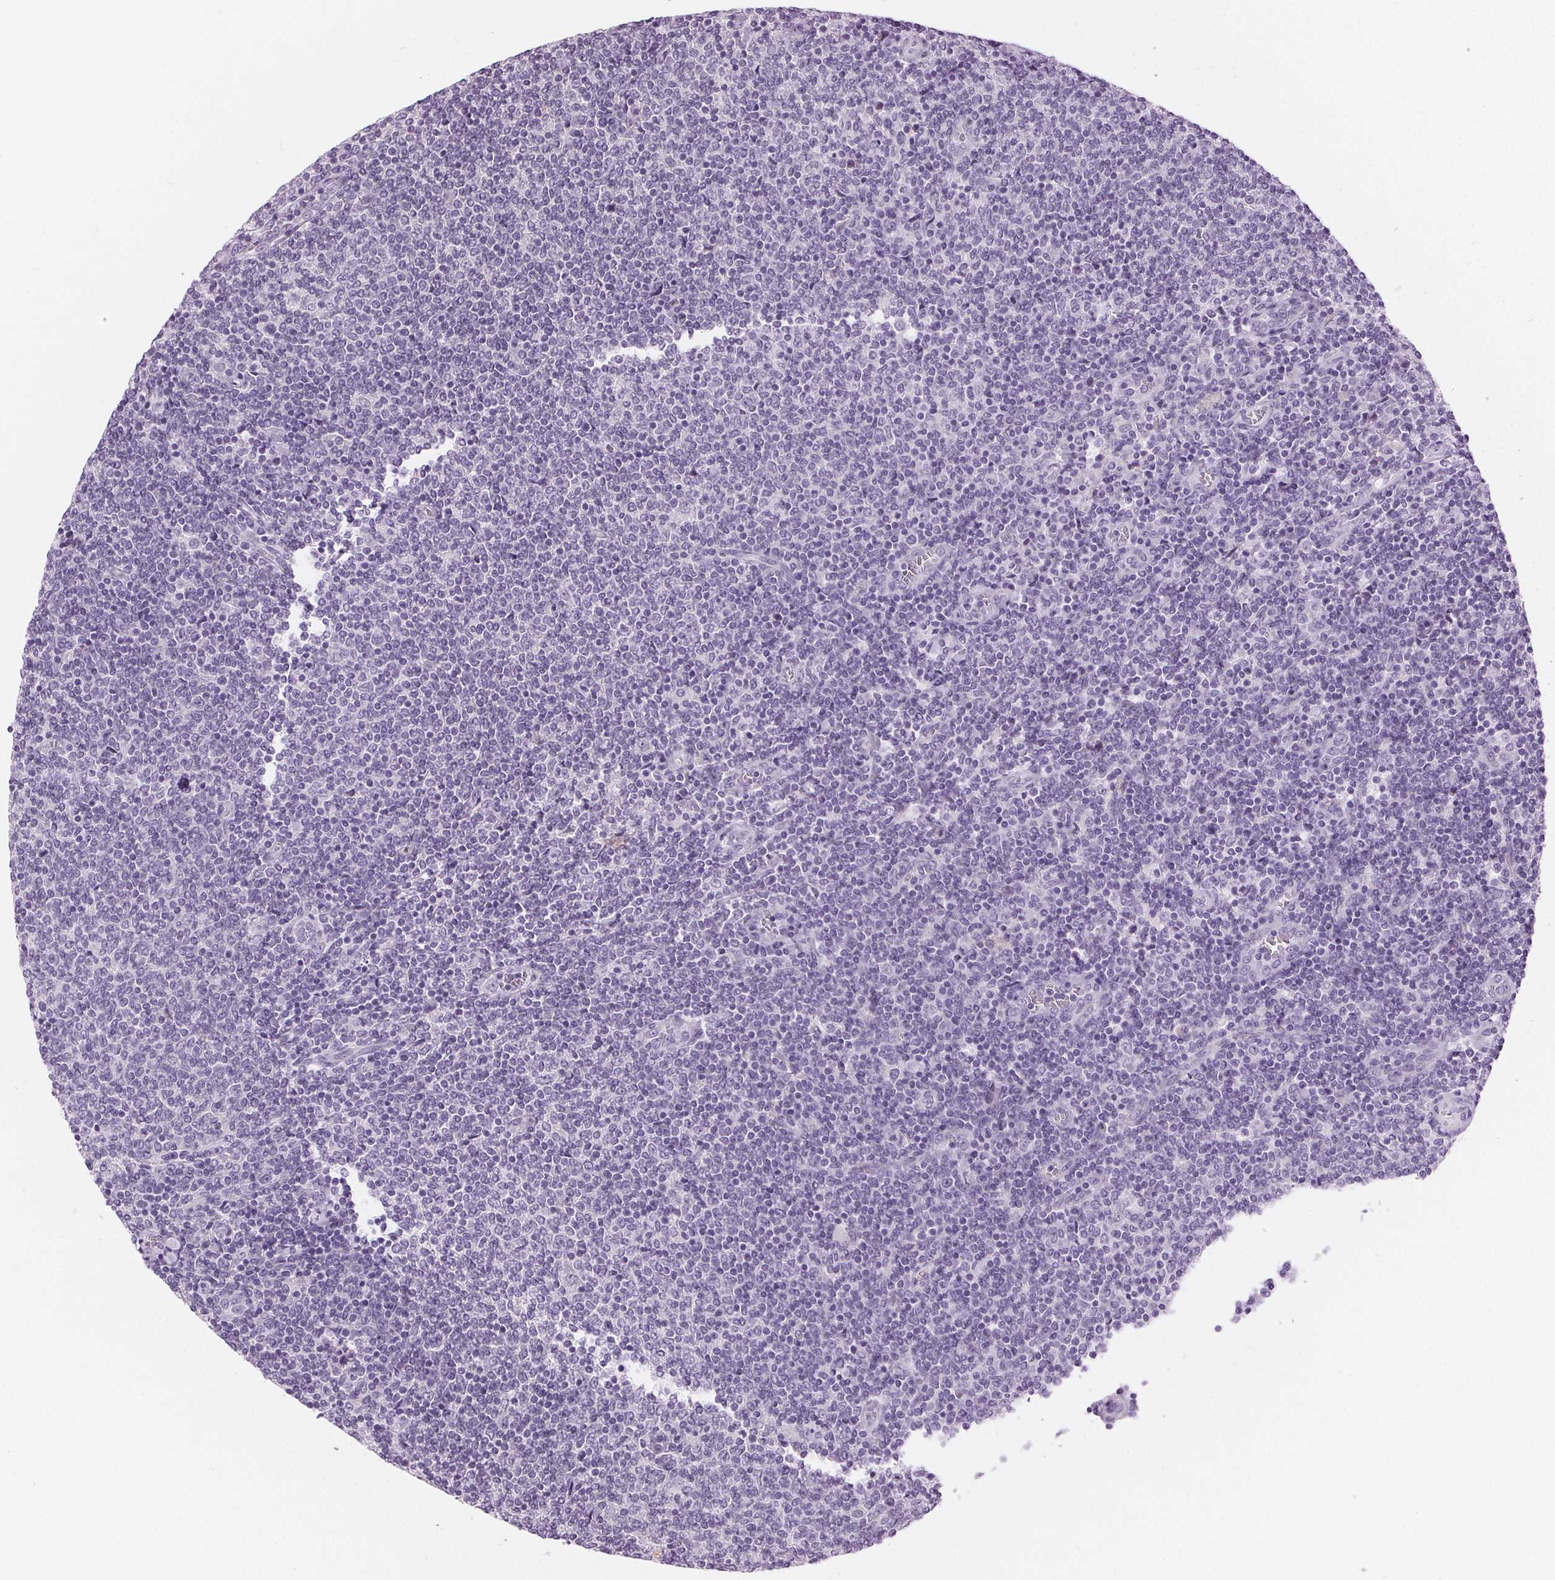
{"staining": {"intensity": "negative", "quantity": "none", "location": "none"}, "tissue": "lymphoma", "cell_type": "Tumor cells", "image_type": "cancer", "snomed": [{"axis": "morphology", "description": "Malignant lymphoma, non-Hodgkin's type, Low grade"}, {"axis": "topography", "description": "Lymph node"}], "caption": "An immunohistochemistry photomicrograph of lymphoma is shown. There is no staining in tumor cells of lymphoma.", "gene": "MISP", "patient": {"sex": "male", "age": 52}}